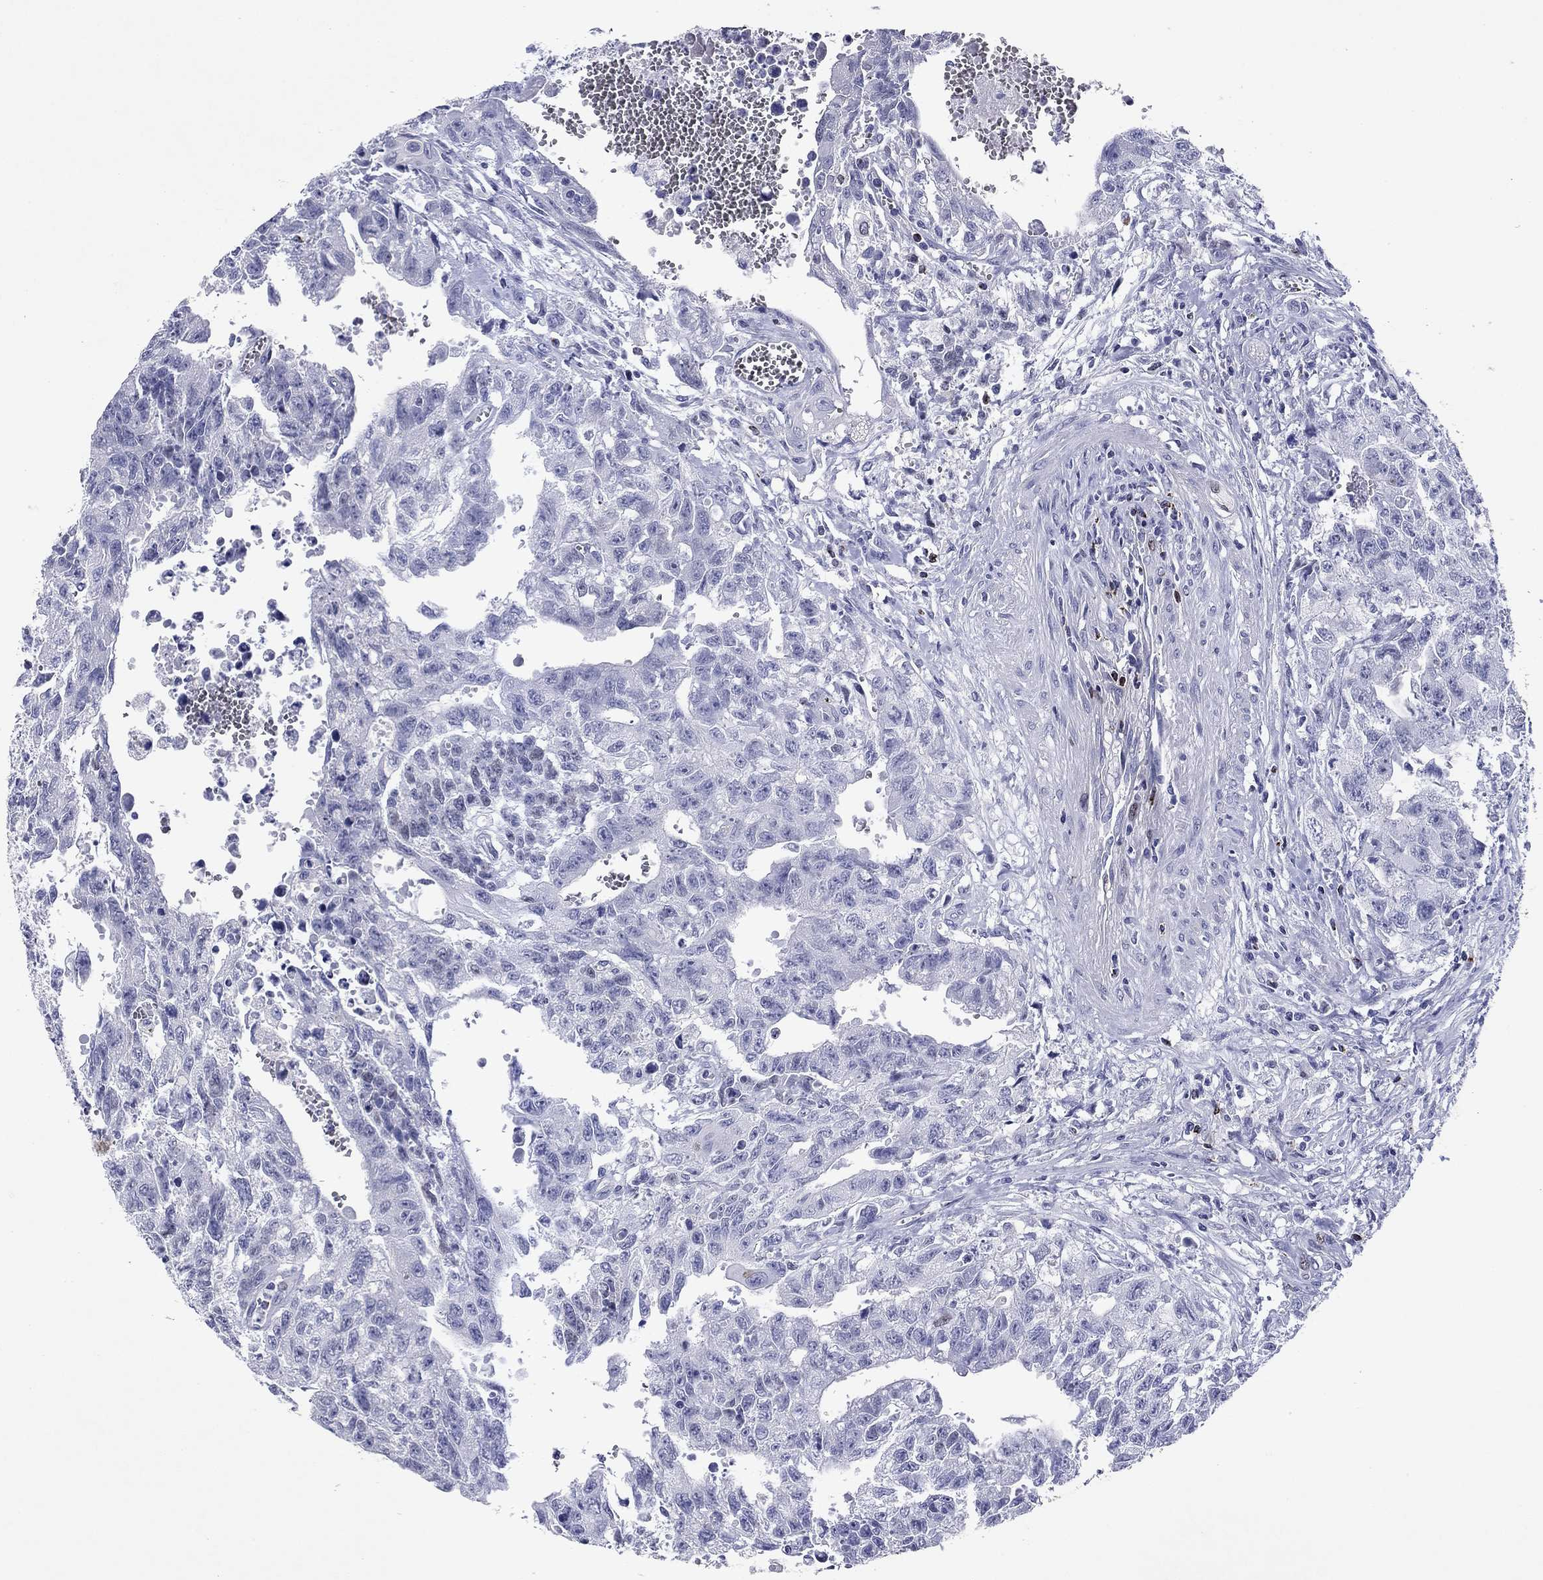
{"staining": {"intensity": "negative", "quantity": "none", "location": "none"}, "tissue": "testis cancer", "cell_type": "Tumor cells", "image_type": "cancer", "snomed": [{"axis": "morphology", "description": "Carcinoma, Embryonal, NOS"}, {"axis": "topography", "description": "Testis"}], "caption": "Tumor cells show no significant expression in embryonal carcinoma (testis).", "gene": "GZMK", "patient": {"sex": "male", "age": 24}}